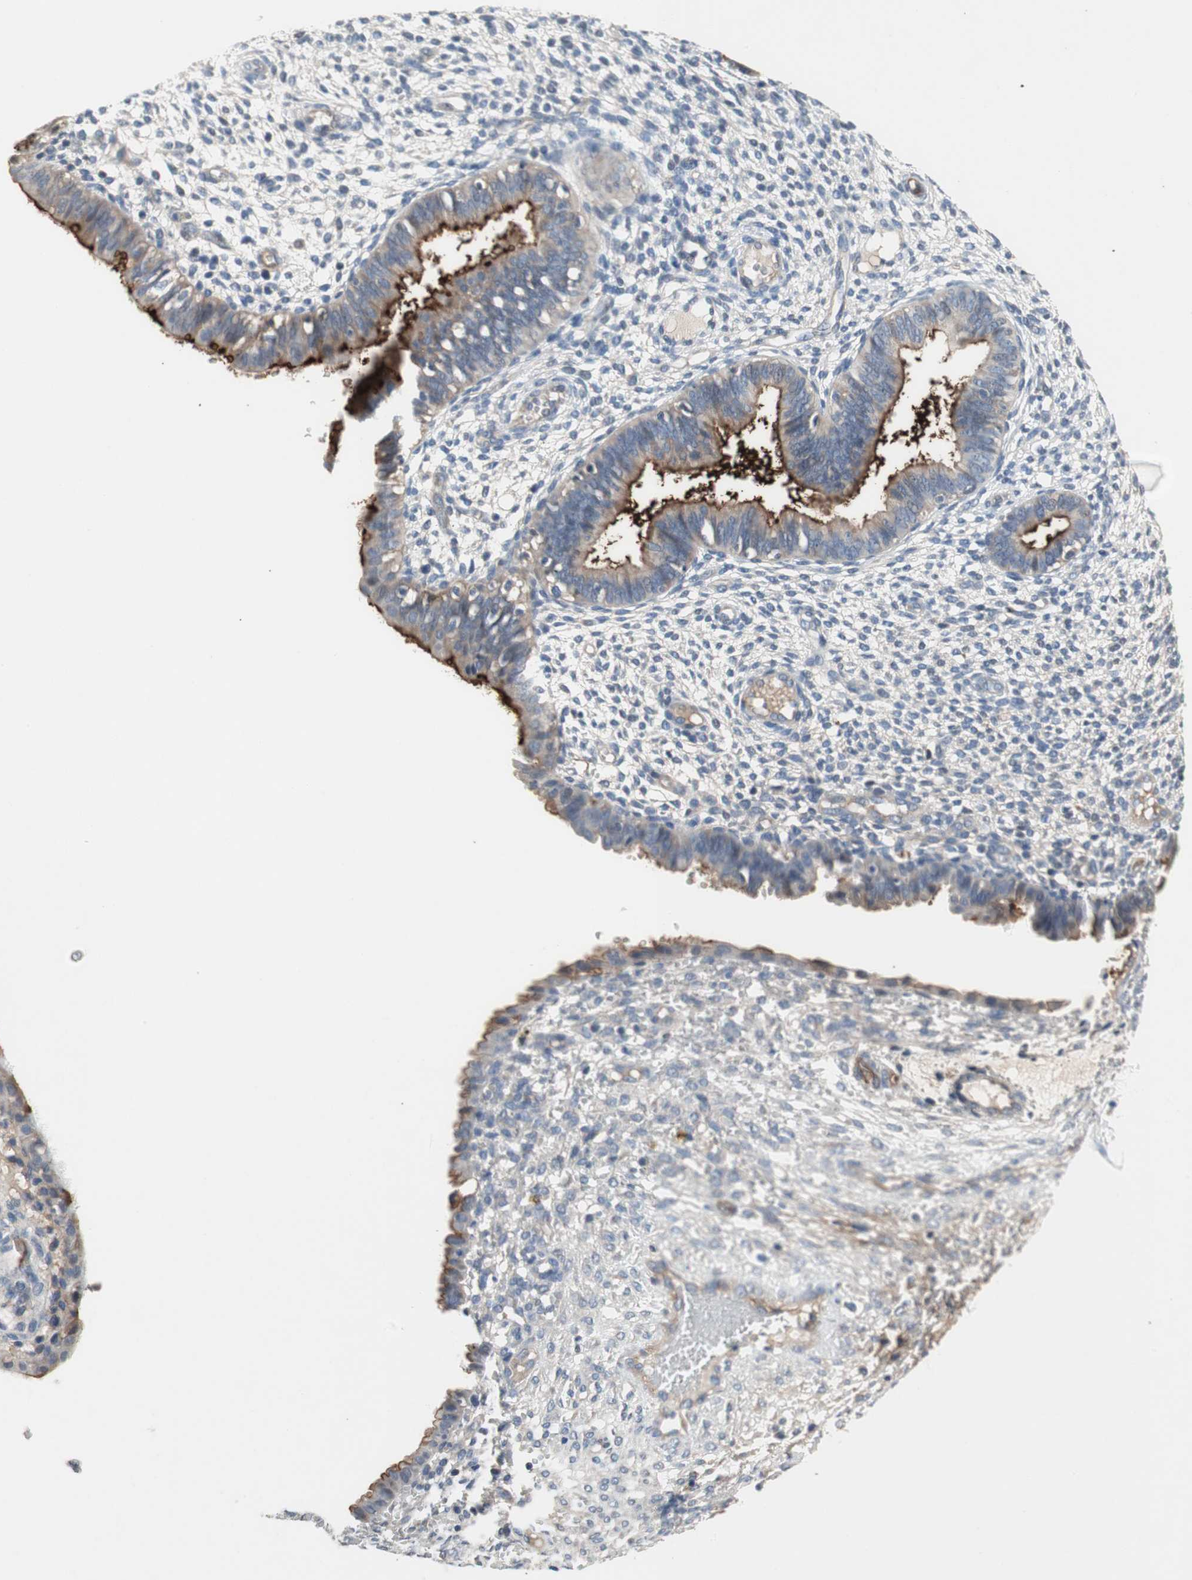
{"staining": {"intensity": "negative", "quantity": "none", "location": "none"}, "tissue": "endometrium", "cell_type": "Cells in endometrial stroma", "image_type": "normal", "snomed": [{"axis": "morphology", "description": "Normal tissue, NOS"}, {"axis": "topography", "description": "Endometrium"}], "caption": "Photomicrograph shows no protein staining in cells in endometrial stroma of unremarkable endometrium.", "gene": "ALPL", "patient": {"sex": "female", "age": 61}}